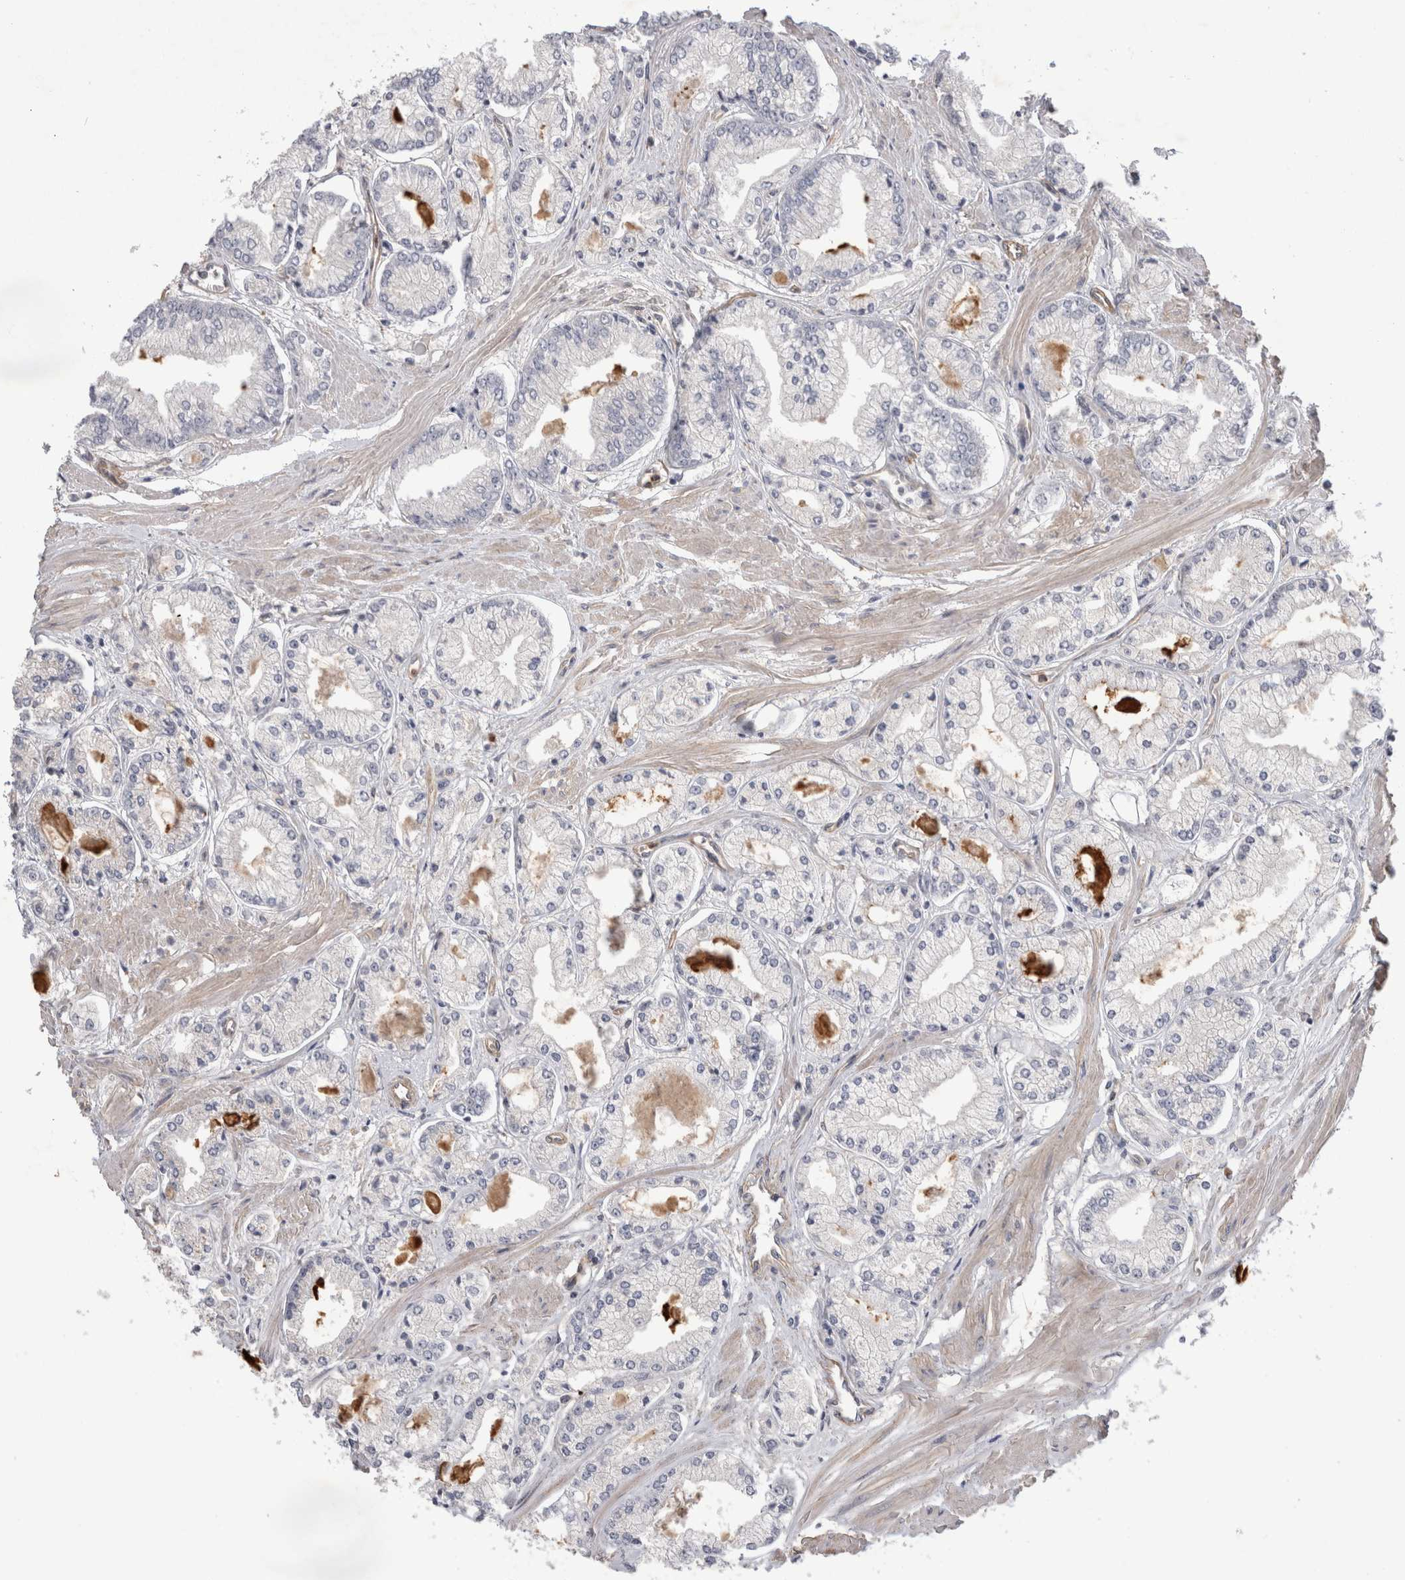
{"staining": {"intensity": "negative", "quantity": "none", "location": "none"}, "tissue": "prostate cancer", "cell_type": "Tumor cells", "image_type": "cancer", "snomed": [{"axis": "morphology", "description": "Adenocarcinoma, Low grade"}, {"axis": "topography", "description": "Prostate"}], "caption": "Prostate cancer was stained to show a protein in brown. There is no significant expression in tumor cells. Nuclei are stained in blue.", "gene": "ANKFY1", "patient": {"sex": "male", "age": 52}}